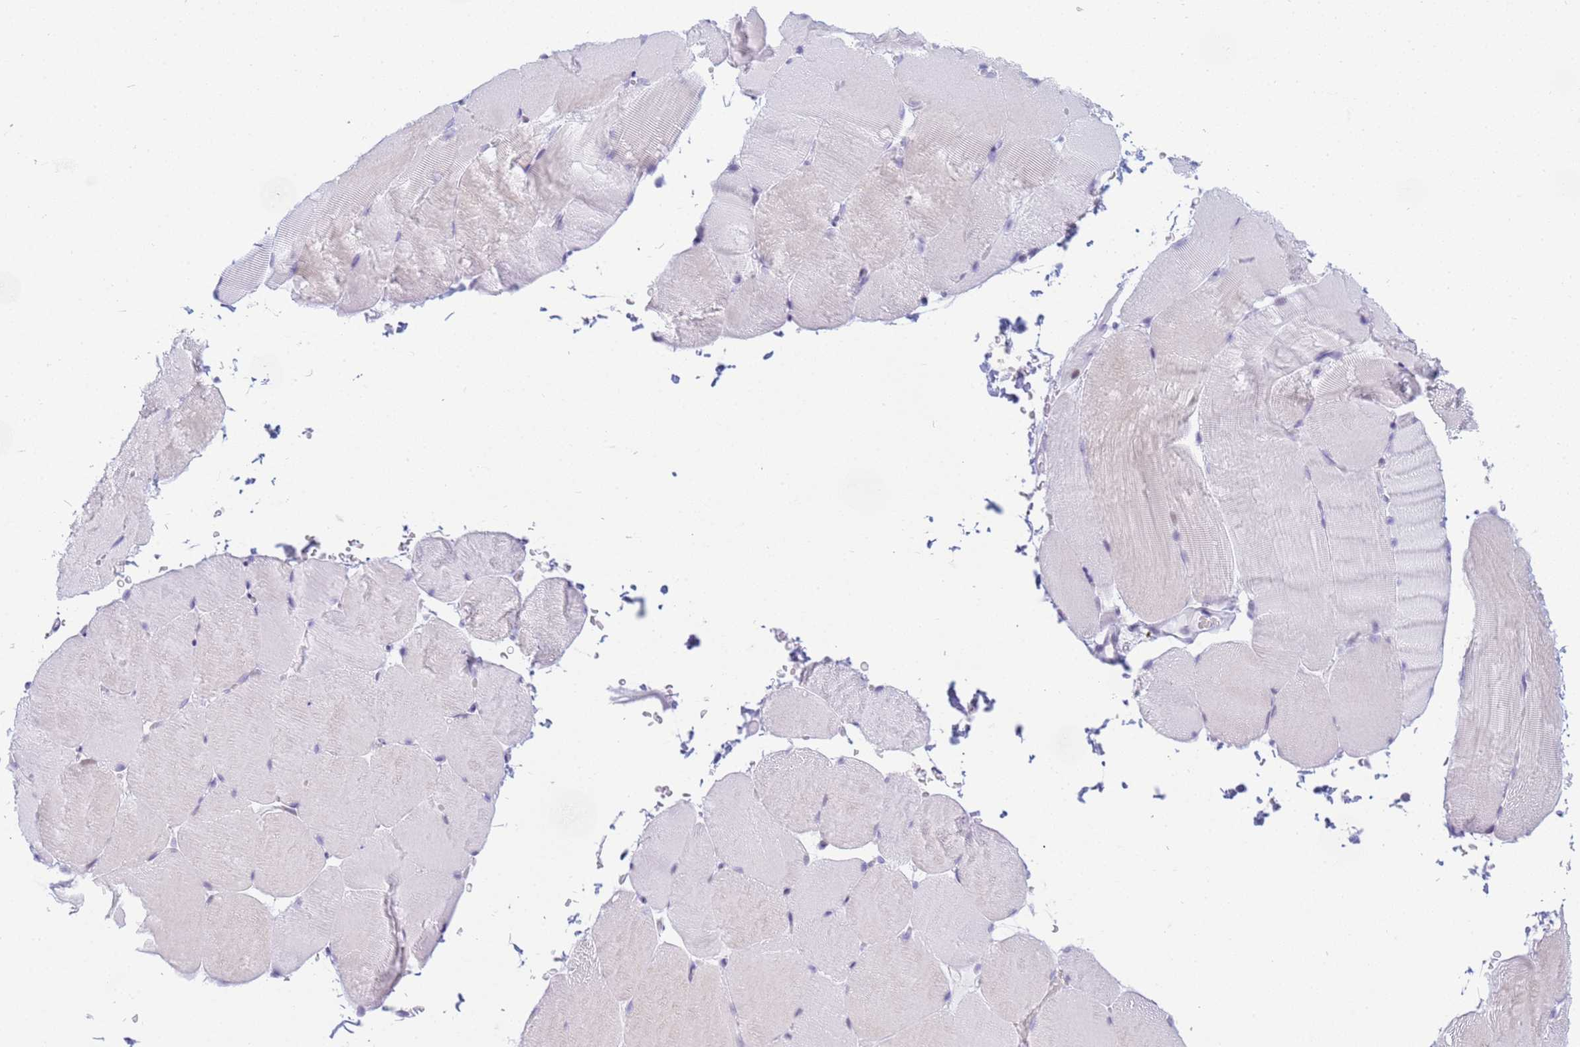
{"staining": {"intensity": "negative", "quantity": "none", "location": "none"}, "tissue": "skeletal muscle", "cell_type": "Myocytes", "image_type": "normal", "snomed": [{"axis": "morphology", "description": "Normal tissue, NOS"}, {"axis": "topography", "description": "Skeletal muscle"}, {"axis": "topography", "description": "Parathyroid gland"}], "caption": "Immunohistochemistry (IHC) of benign skeletal muscle shows no staining in myocytes. The staining was performed using DAB (3,3'-diaminobenzidine) to visualize the protein expression in brown, while the nuclei were stained in blue with hematoxylin (Magnification: 20x).", "gene": "SNX20", "patient": {"sex": "female", "age": 37}}